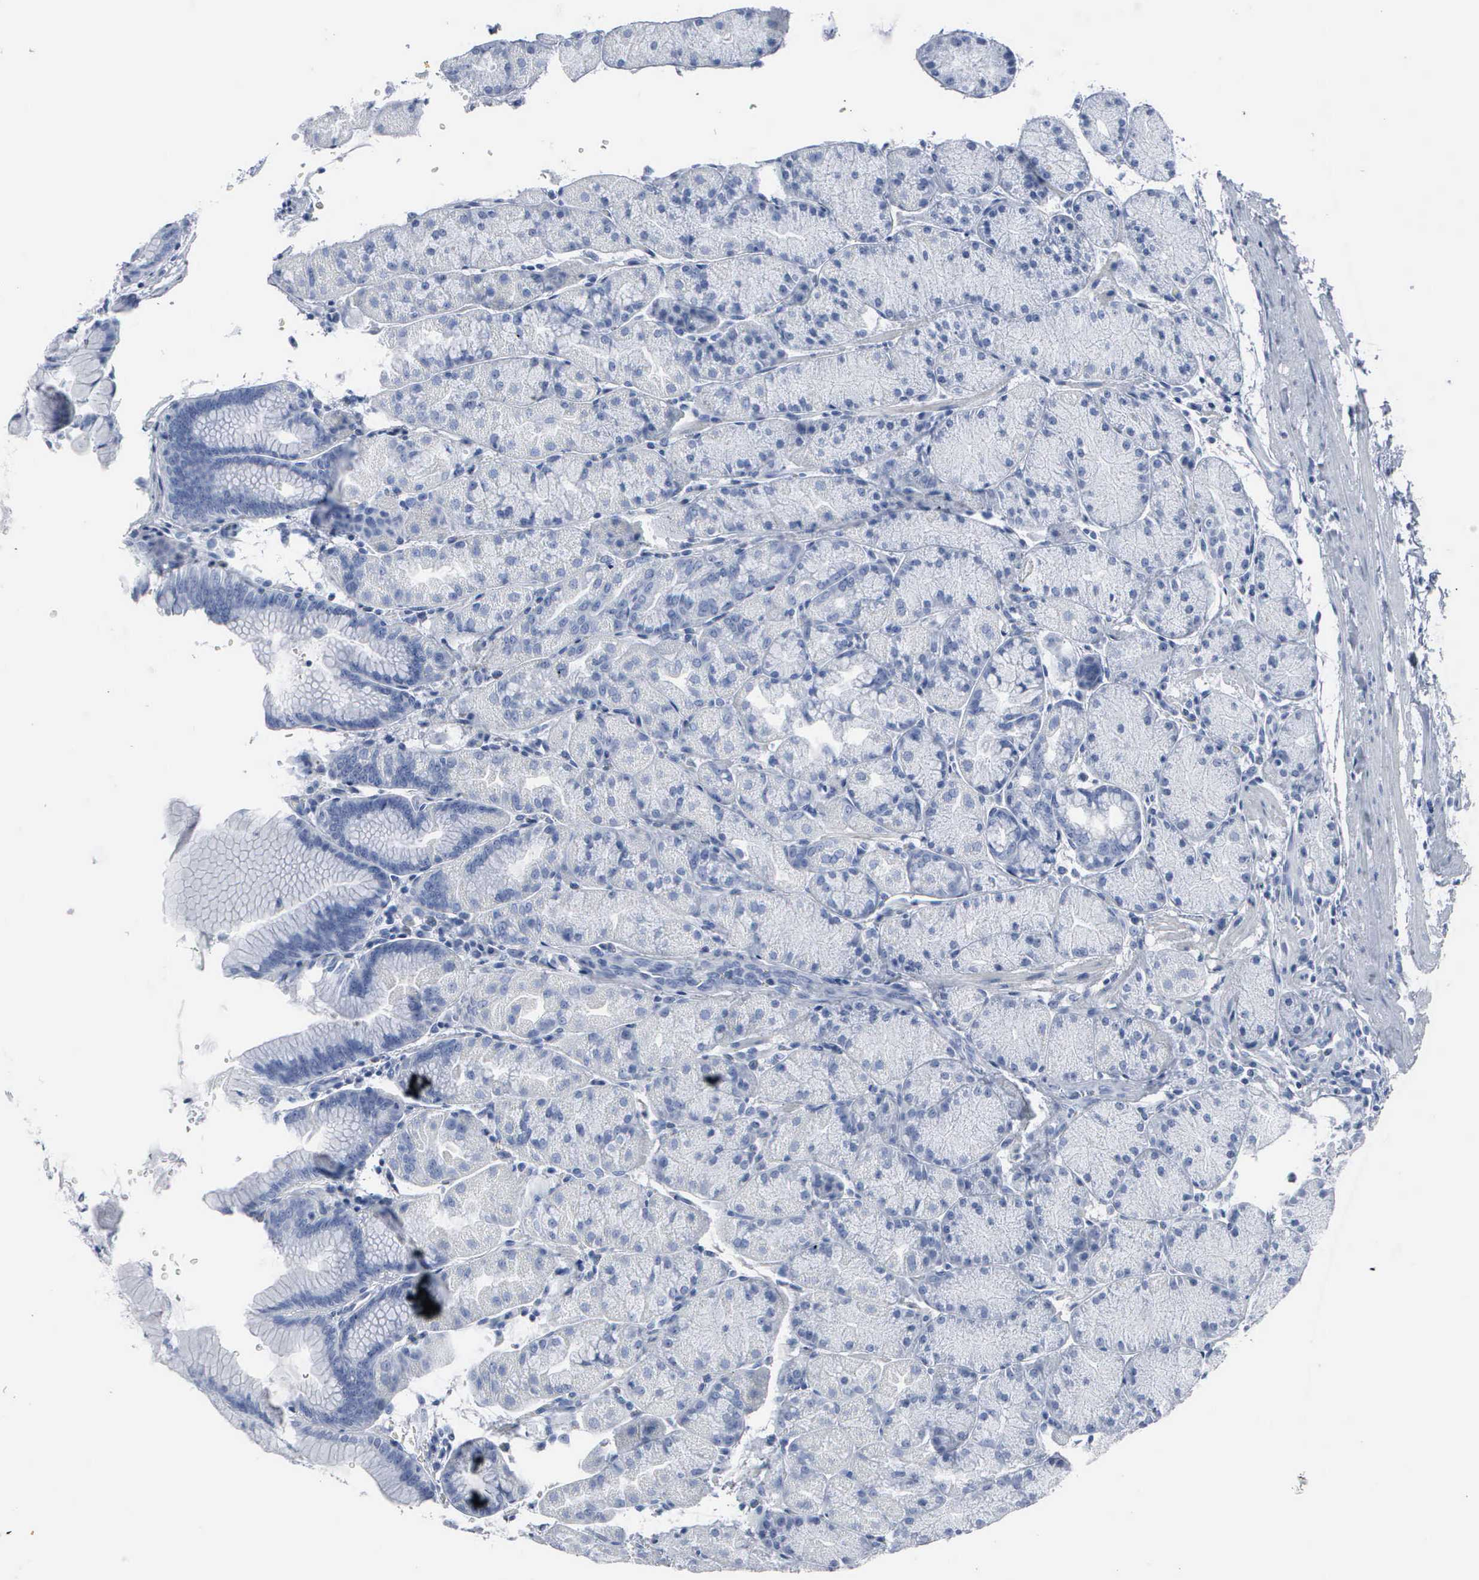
{"staining": {"intensity": "negative", "quantity": "none", "location": "none"}, "tissue": "stomach", "cell_type": "Glandular cells", "image_type": "normal", "snomed": [{"axis": "morphology", "description": "Normal tissue, NOS"}, {"axis": "topography", "description": "Stomach, upper"}], "caption": "Micrograph shows no significant protein staining in glandular cells of benign stomach. The staining is performed using DAB (3,3'-diaminobenzidine) brown chromogen with nuclei counter-stained in using hematoxylin.", "gene": "DMD", "patient": {"sex": "male", "age": 57}}